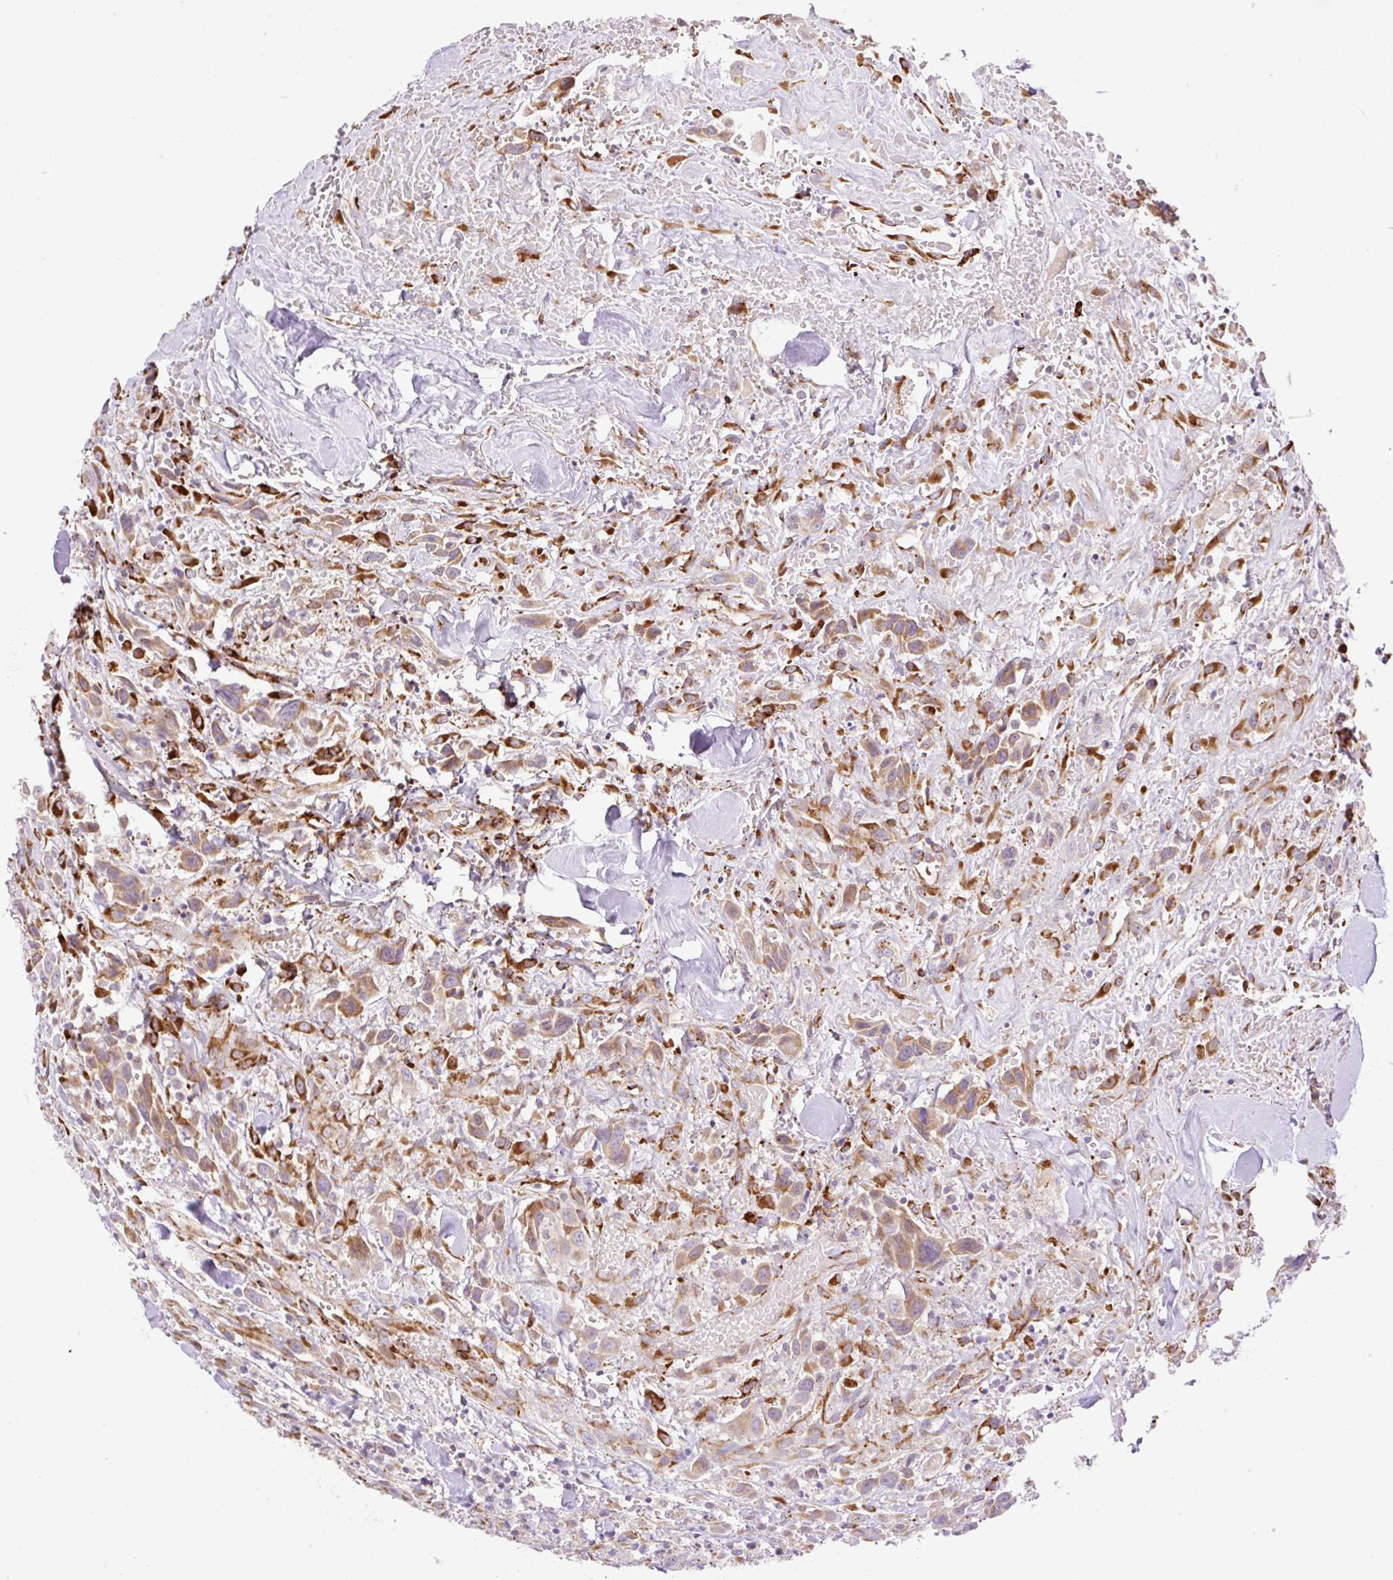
{"staining": {"intensity": "moderate", "quantity": "25%-75%", "location": "cytoplasmic/membranous"}, "tissue": "head and neck cancer", "cell_type": "Tumor cells", "image_type": "cancer", "snomed": [{"axis": "morphology", "description": "Squamous cell carcinoma, NOS"}, {"axis": "topography", "description": "Head-Neck"}], "caption": "Immunohistochemical staining of human head and neck cancer (squamous cell carcinoma) demonstrates moderate cytoplasmic/membranous protein staining in approximately 25%-75% of tumor cells.", "gene": "RAB30", "patient": {"sex": "male", "age": 81}}